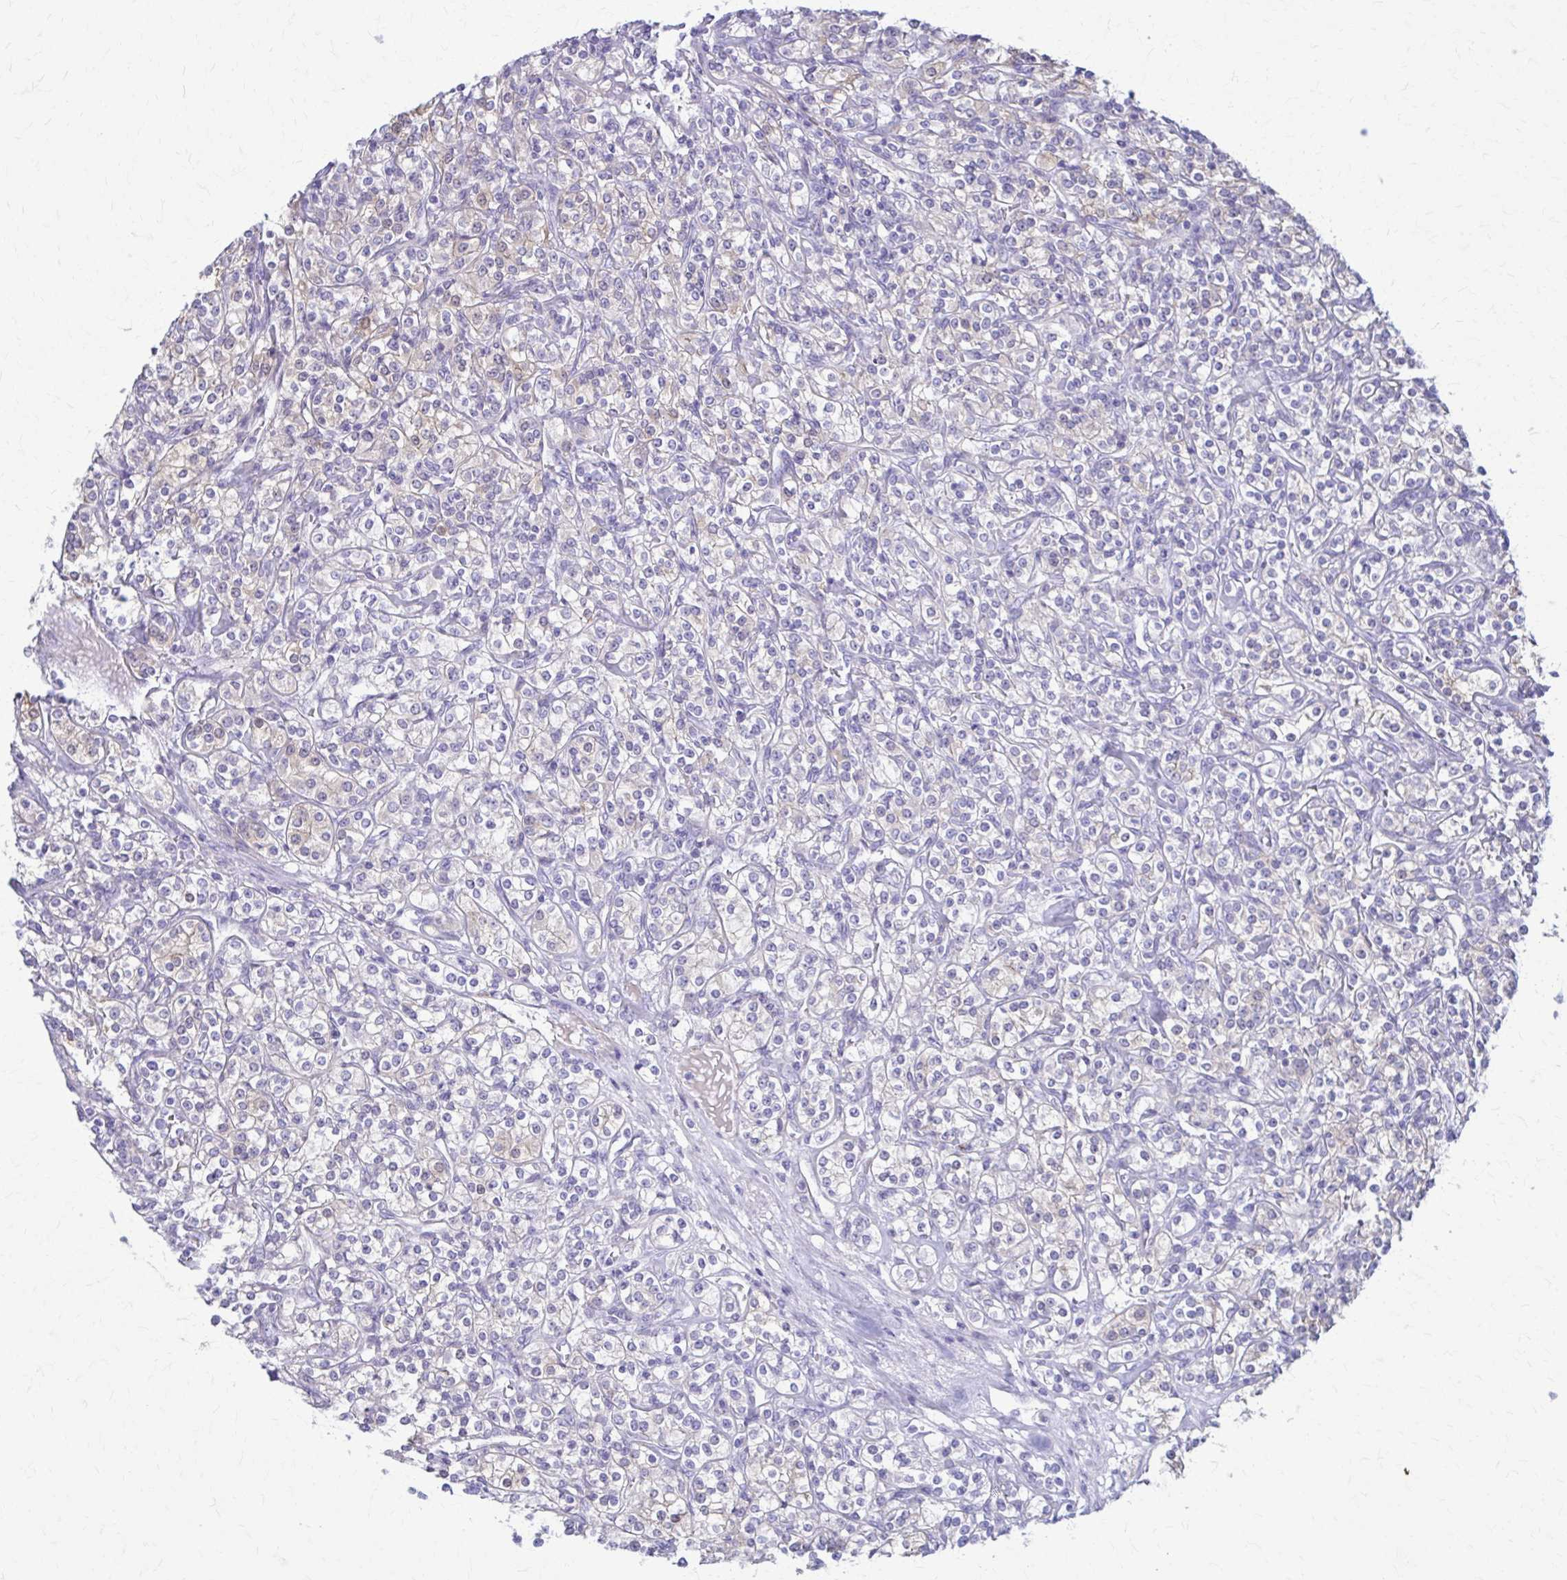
{"staining": {"intensity": "weak", "quantity": "<25%", "location": "cytoplasmic/membranous"}, "tissue": "renal cancer", "cell_type": "Tumor cells", "image_type": "cancer", "snomed": [{"axis": "morphology", "description": "Adenocarcinoma, NOS"}, {"axis": "topography", "description": "Kidney"}], "caption": "Micrograph shows no significant protein expression in tumor cells of renal adenocarcinoma.", "gene": "DSP", "patient": {"sex": "male", "age": 77}}